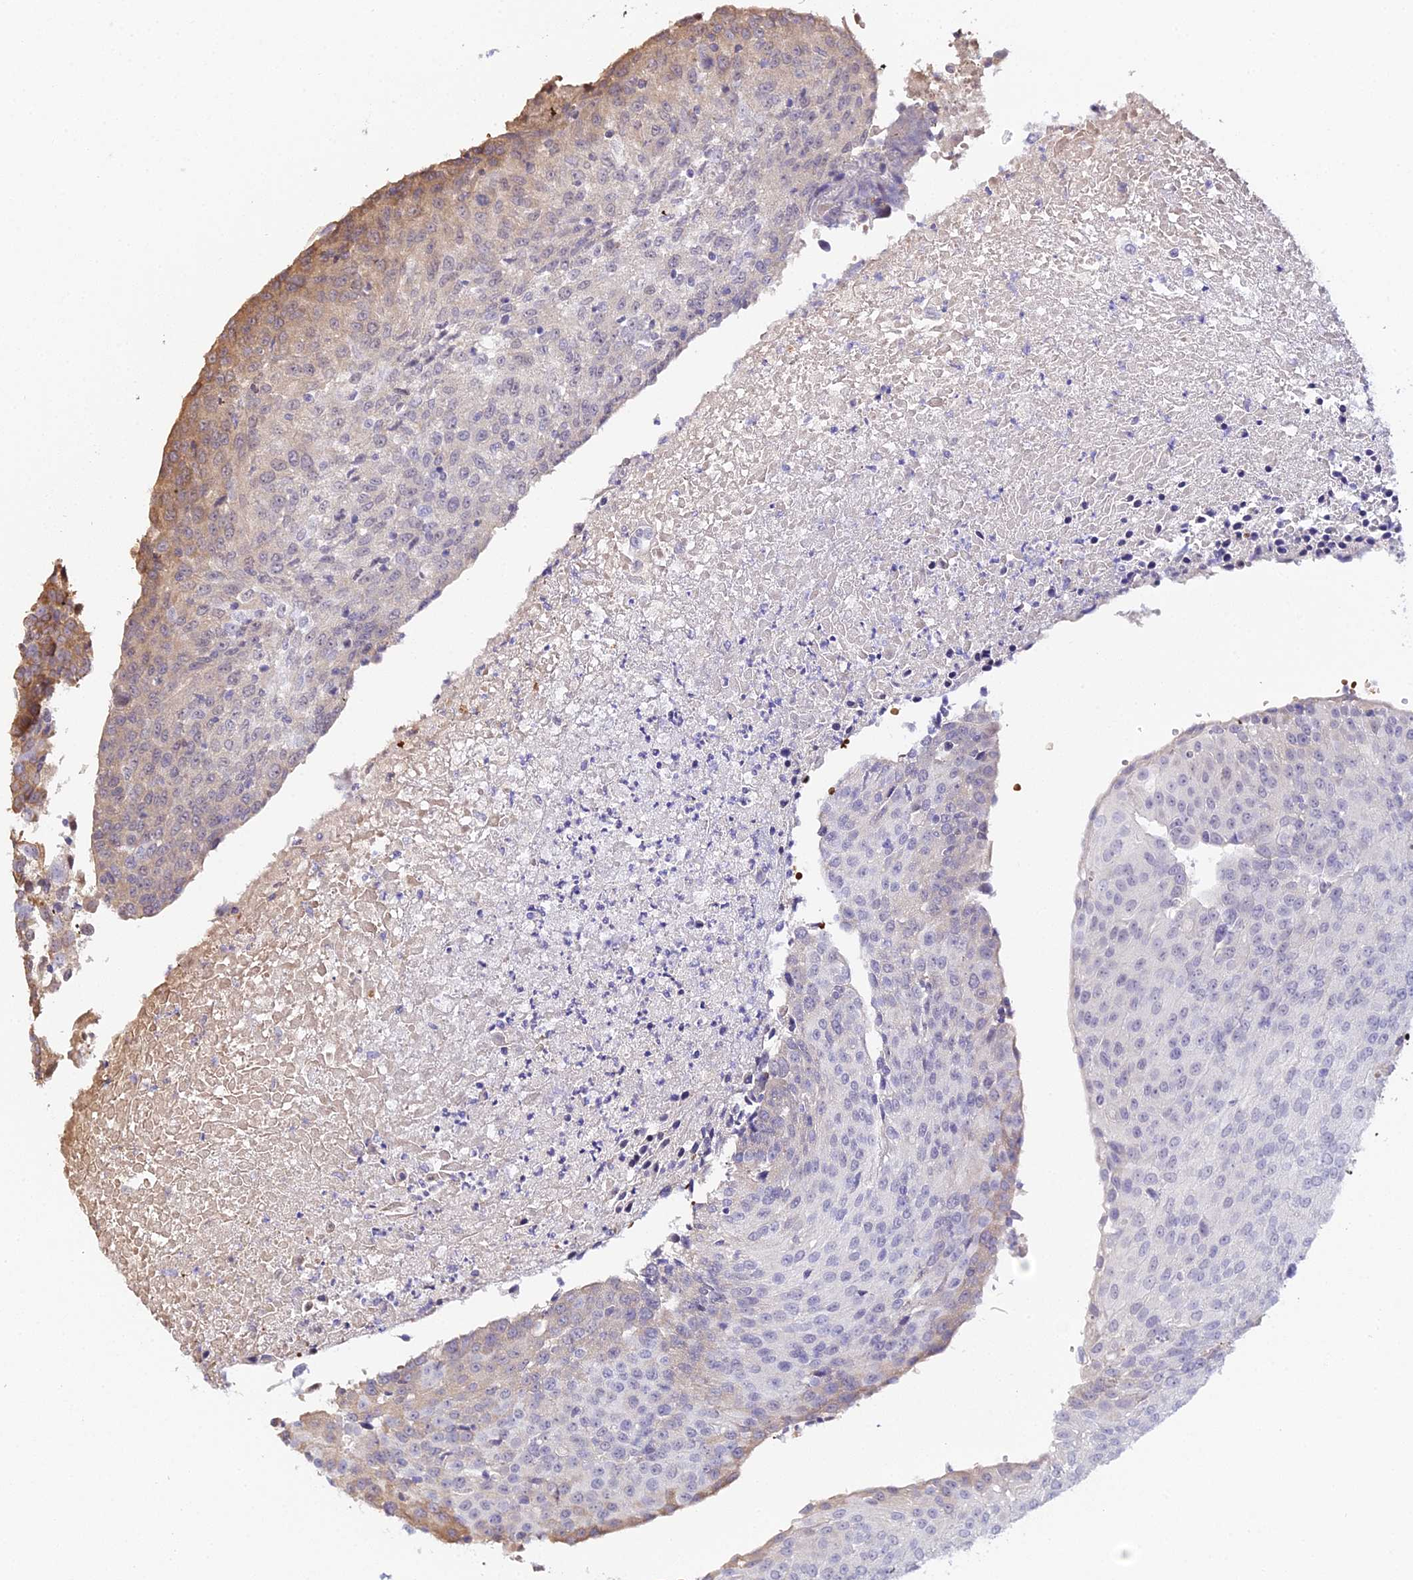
{"staining": {"intensity": "moderate", "quantity": "<25%", "location": "cytoplasmic/membranous"}, "tissue": "urothelial cancer", "cell_type": "Tumor cells", "image_type": "cancer", "snomed": [{"axis": "morphology", "description": "Urothelial carcinoma, High grade"}, {"axis": "topography", "description": "Urinary bladder"}], "caption": "There is low levels of moderate cytoplasmic/membranous positivity in tumor cells of urothelial cancer, as demonstrated by immunohistochemical staining (brown color).", "gene": "CFAP45", "patient": {"sex": "female", "age": 85}}